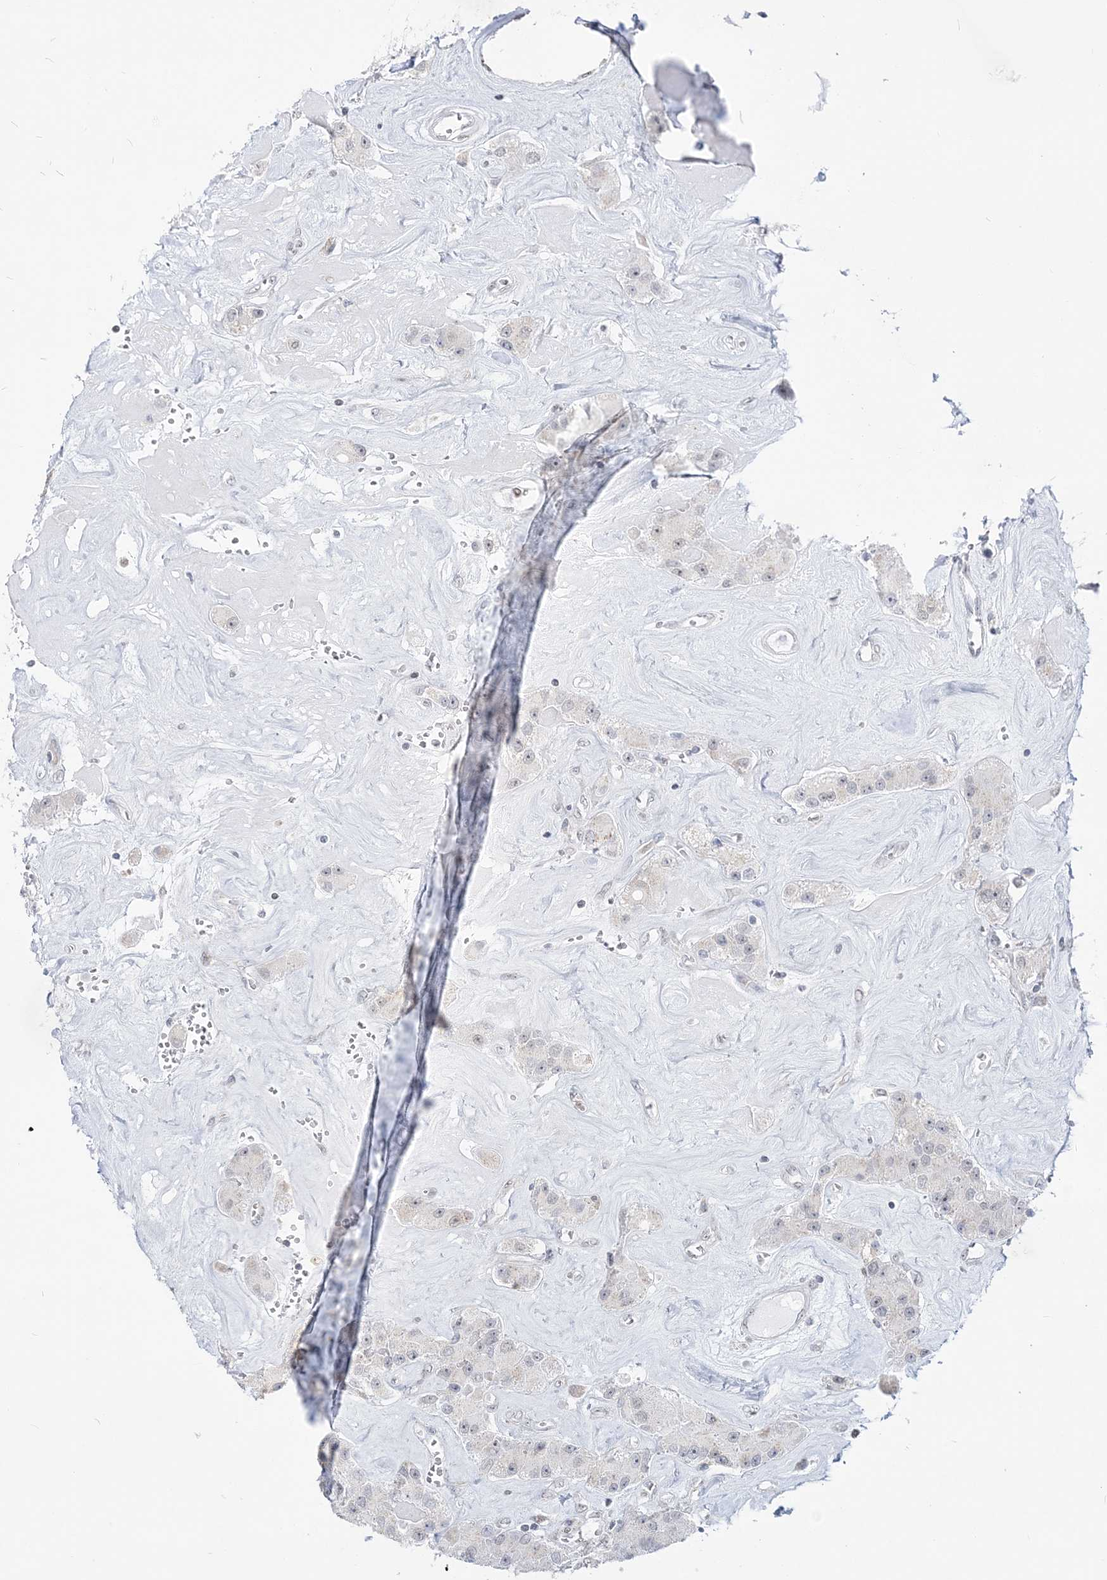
{"staining": {"intensity": "negative", "quantity": "none", "location": "none"}, "tissue": "carcinoid", "cell_type": "Tumor cells", "image_type": "cancer", "snomed": [{"axis": "morphology", "description": "Carcinoid, malignant, NOS"}, {"axis": "topography", "description": "Pancreas"}], "caption": "Human carcinoid stained for a protein using IHC exhibits no staining in tumor cells.", "gene": "DDX21", "patient": {"sex": "male", "age": 41}}